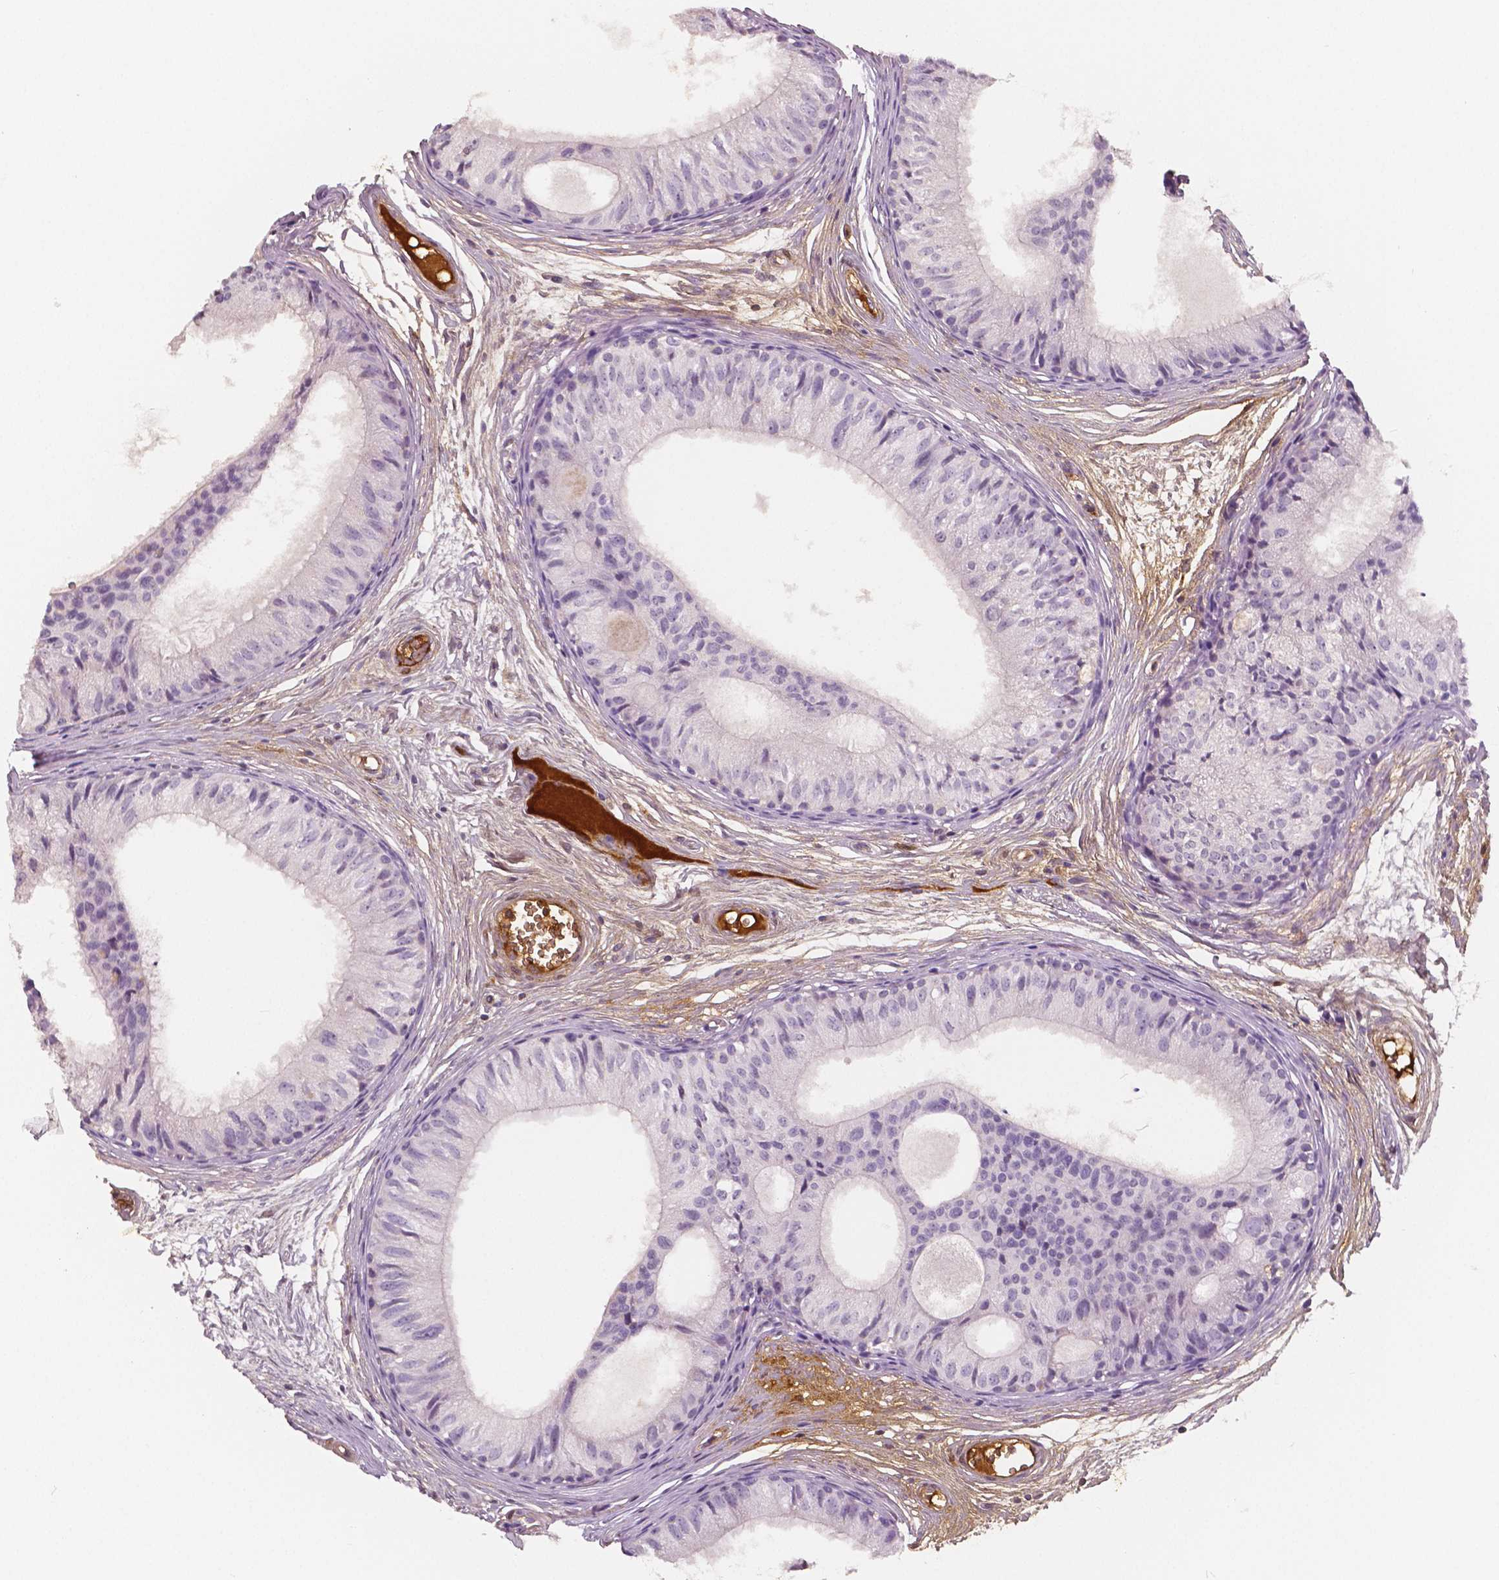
{"staining": {"intensity": "negative", "quantity": "none", "location": "none"}, "tissue": "epididymis", "cell_type": "Glandular cells", "image_type": "normal", "snomed": [{"axis": "morphology", "description": "Normal tissue, NOS"}, {"axis": "topography", "description": "Epididymis"}], "caption": "High magnification brightfield microscopy of benign epididymis stained with DAB (brown) and counterstained with hematoxylin (blue): glandular cells show no significant expression.", "gene": "APOA4", "patient": {"sex": "male", "age": 25}}